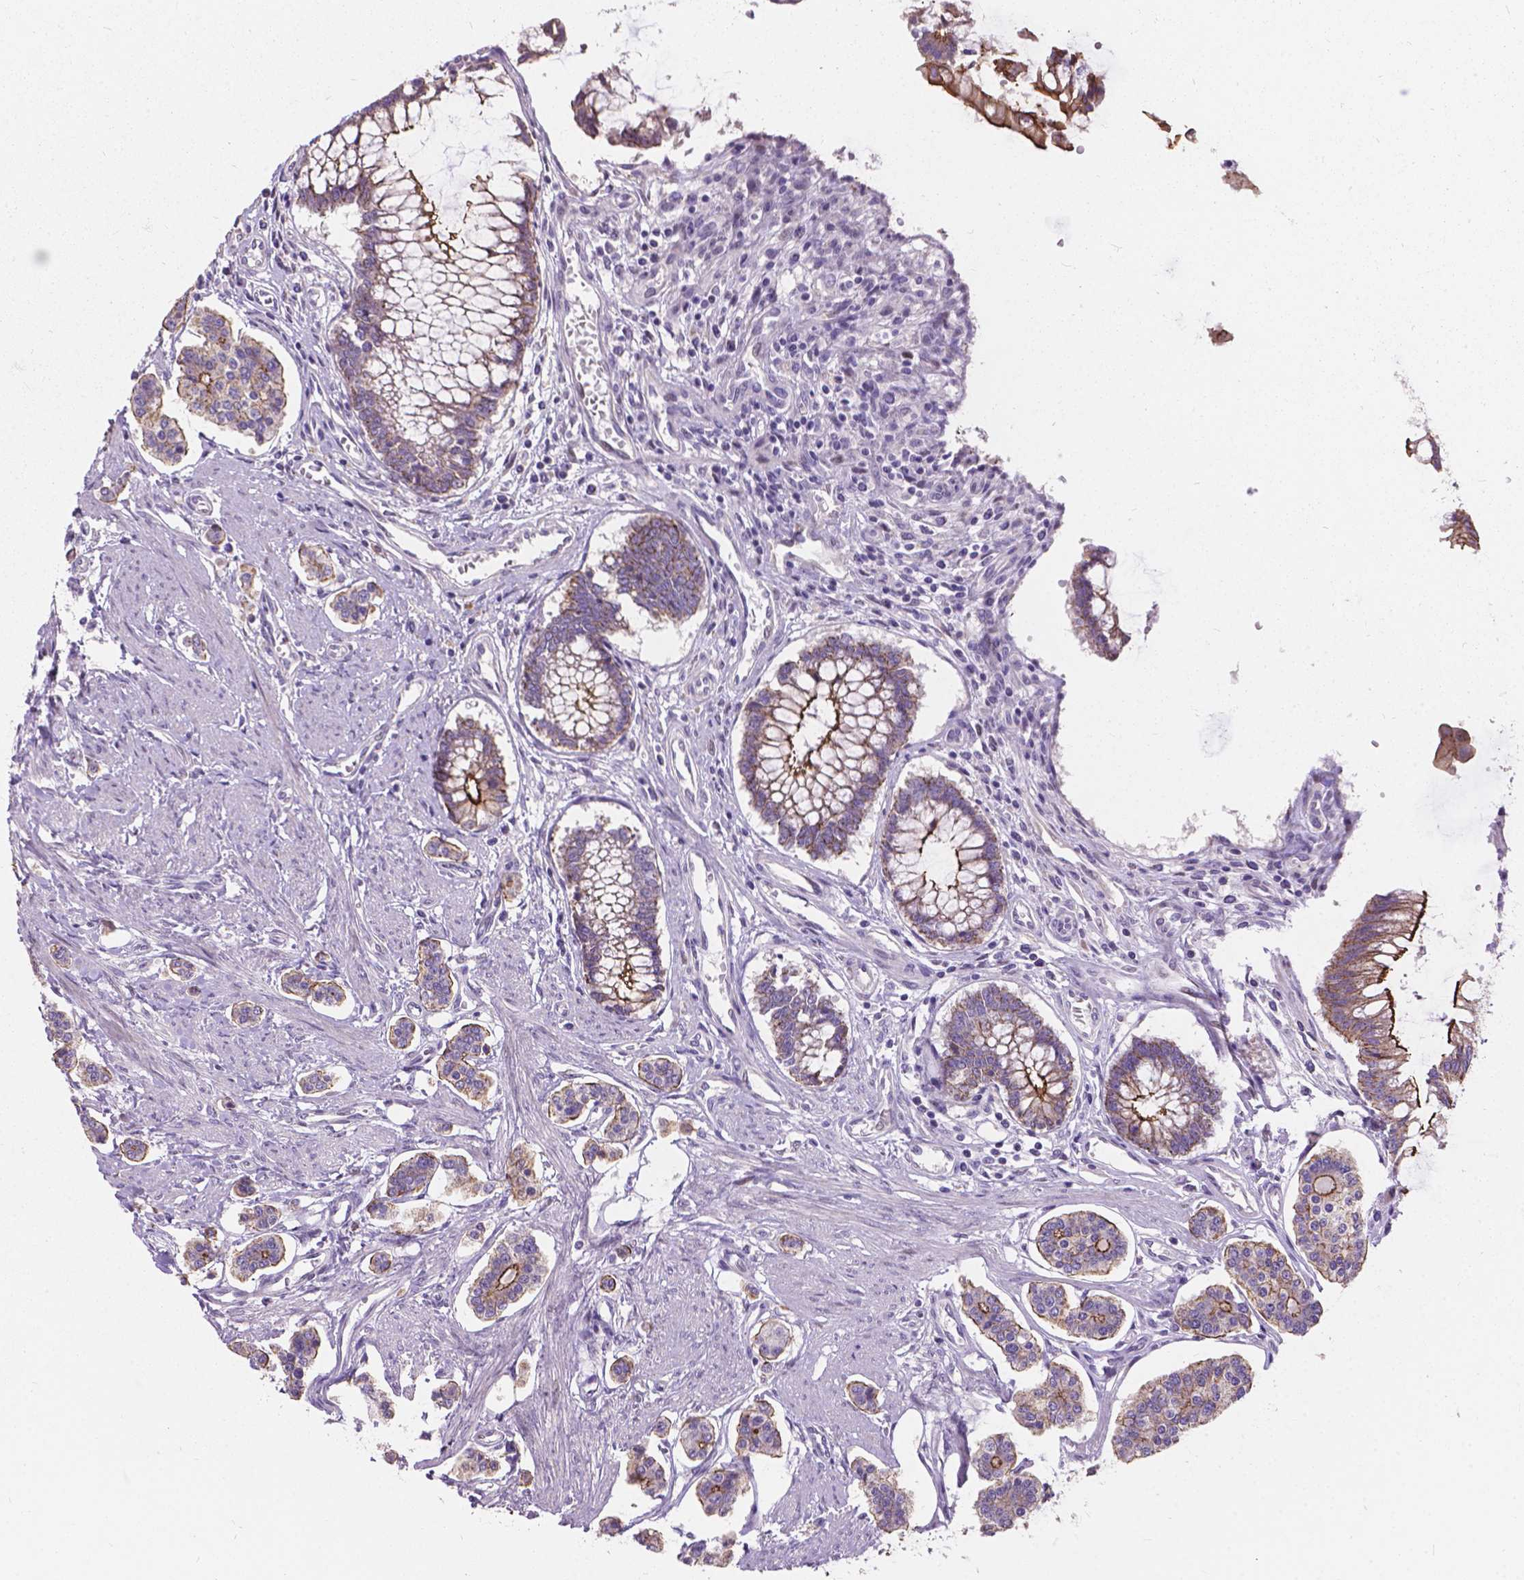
{"staining": {"intensity": "moderate", "quantity": "<25%", "location": "cytoplasmic/membranous"}, "tissue": "carcinoid", "cell_type": "Tumor cells", "image_type": "cancer", "snomed": [{"axis": "morphology", "description": "Carcinoid, malignant, NOS"}, {"axis": "topography", "description": "Small intestine"}], "caption": "IHC staining of carcinoid, which reveals low levels of moderate cytoplasmic/membranous expression in about <25% of tumor cells indicating moderate cytoplasmic/membranous protein expression. The staining was performed using DAB (3,3'-diaminobenzidine) (brown) for protein detection and nuclei were counterstained in hematoxylin (blue).", "gene": "MYH14", "patient": {"sex": "female", "age": 65}}